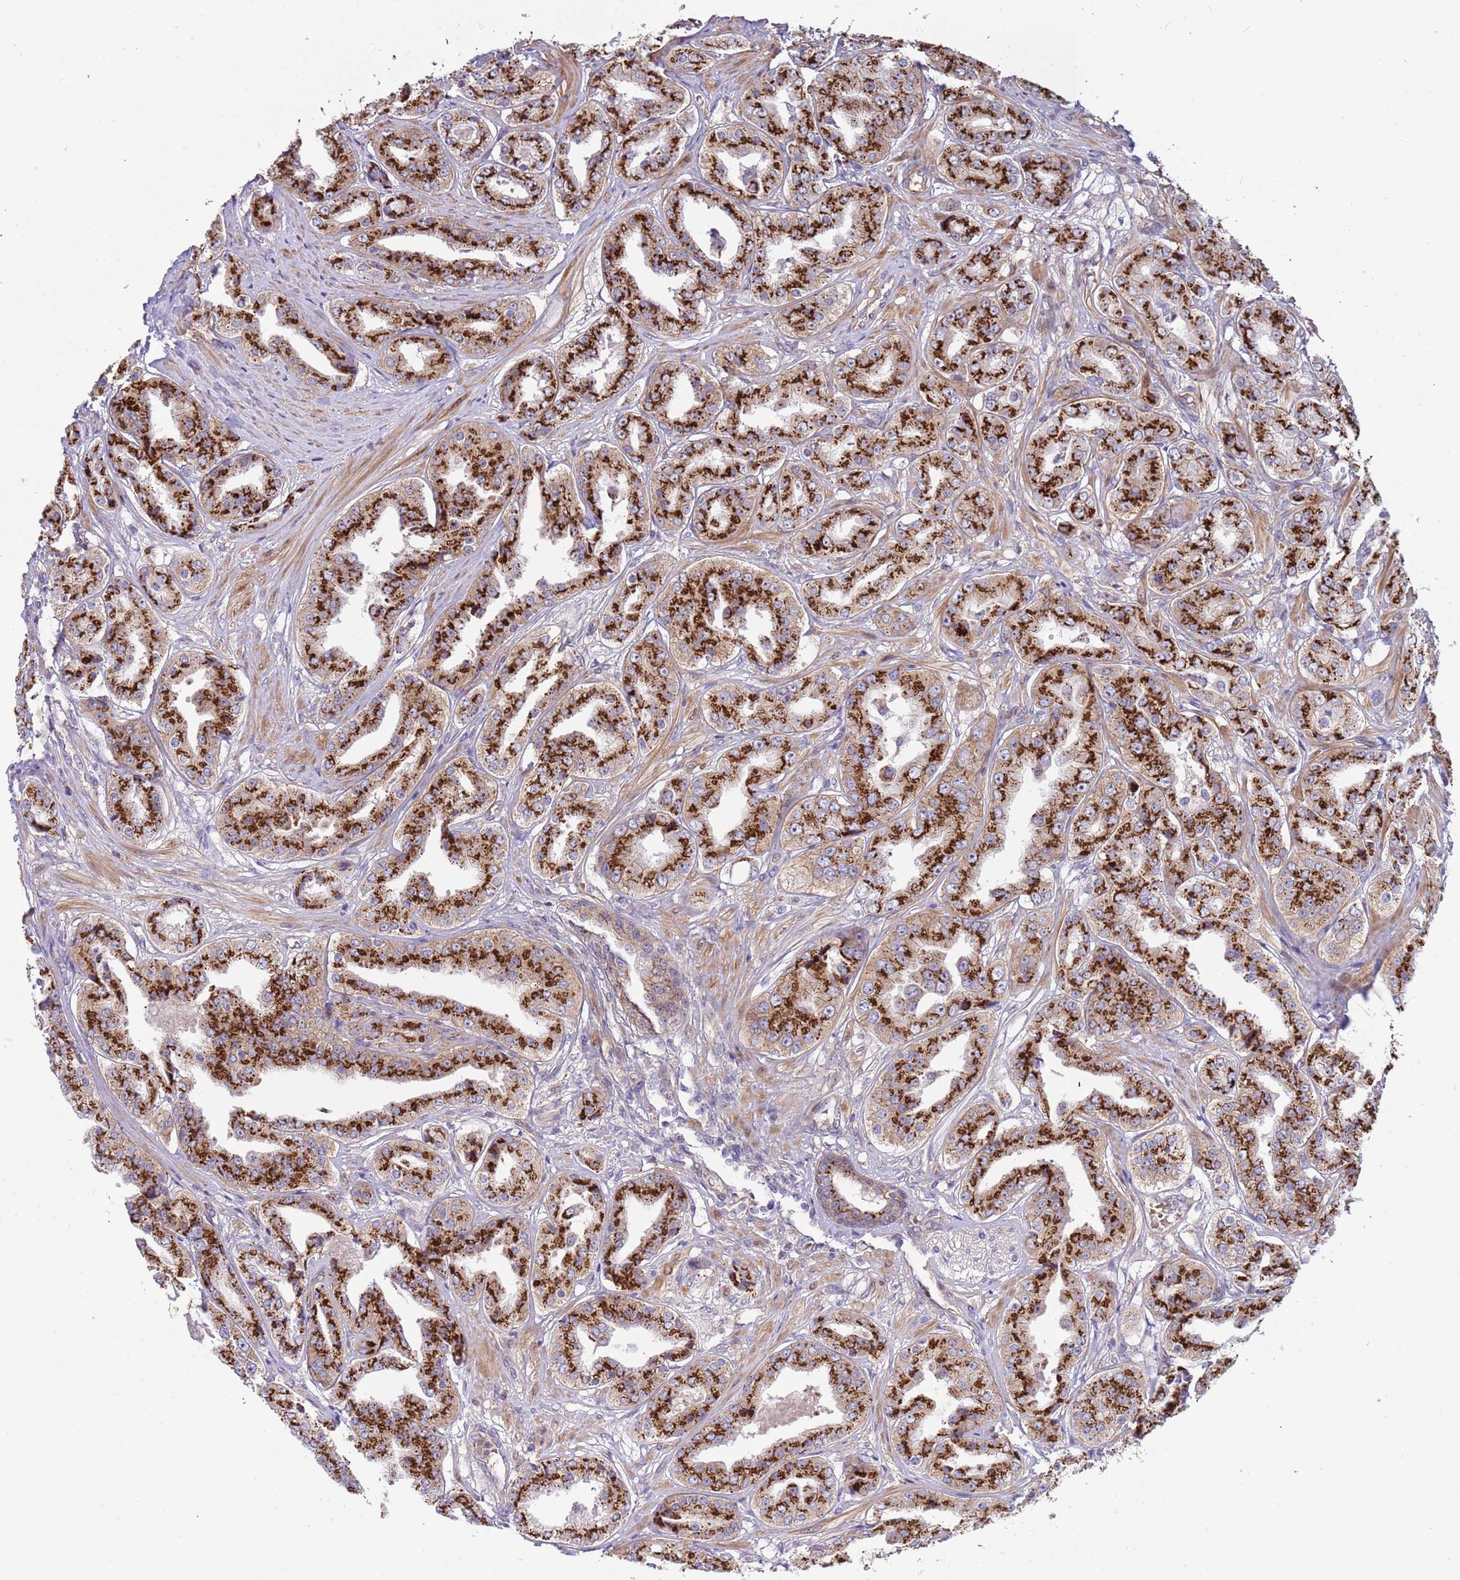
{"staining": {"intensity": "strong", "quantity": ">75%", "location": "cytoplasmic/membranous"}, "tissue": "prostate cancer", "cell_type": "Tumor cells", "image_type": "cancer", "snomed": [{"axis": "morphology", "description": "Adenocarcinoma, High grade"}, {"axis": "topography", "description": "Prostate"}], "caption": "Prostate cancer (high-grade adenocarcinoma) stained for a protein shows strong cytoplasmic/membranous positivity in tumor cells. (DAB = brown stain, brightfield microscopy at high magnification).", "gene": "ITGB6", "patient": {"sex": "male", "age": 63}}